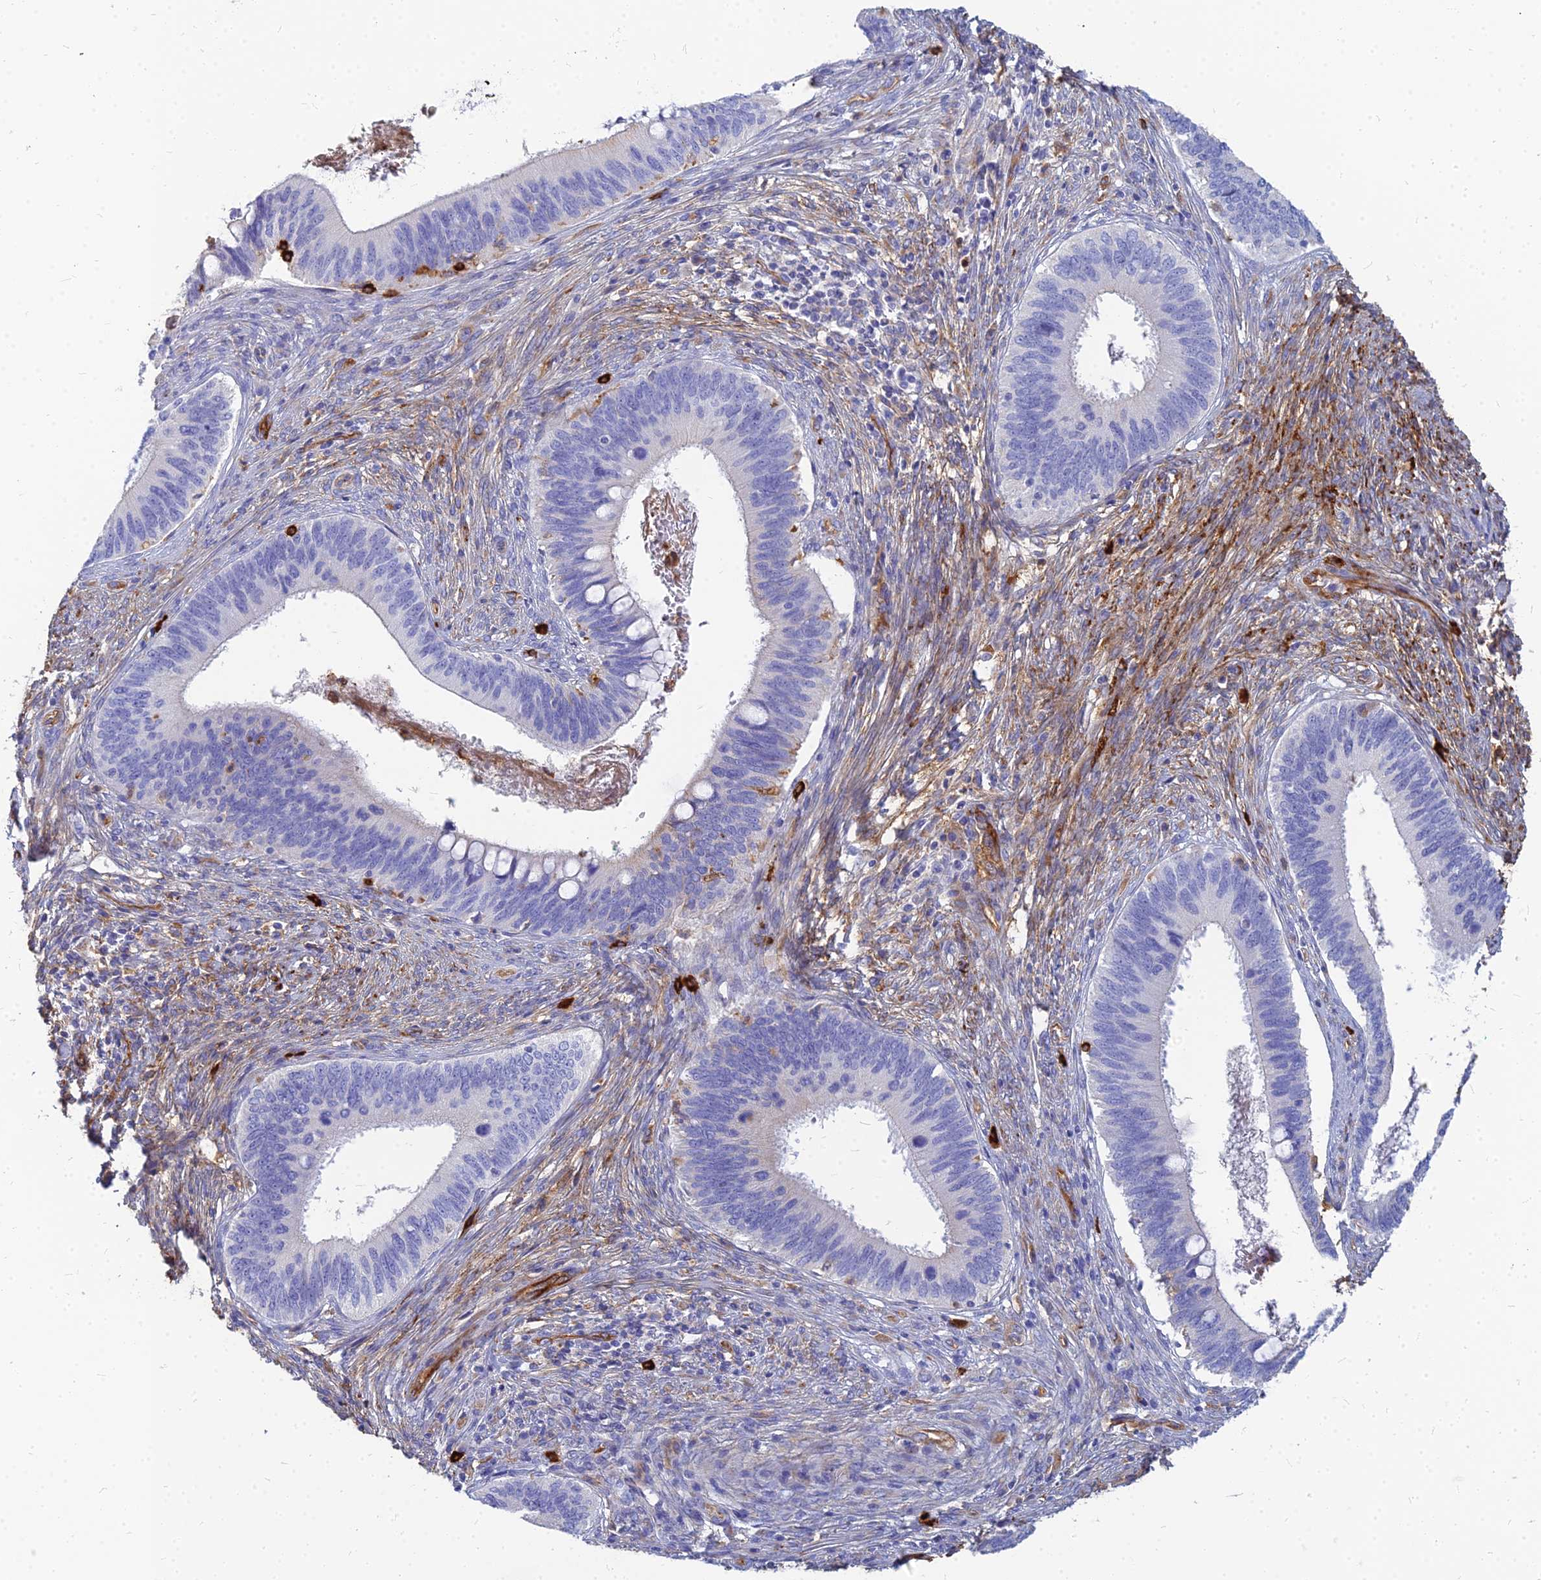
{"staining": {"intensity": "negative", "quantity": "none", "location": "none"}, "tissue": "cervical cancer", "cell_type": "Tumor cells", "image_type": "cancer", "snomed": [{"axis": "morphology", "description": "Adenocarcinoma, NOS"}, {"axis": "topography", "description": "Cervix"}], "caption": "Tumor cells are negative for brown protein staining in cervical cancer. Nuclei are stained in blue.", "gene": "VAT1", "patient": {"sex": "female", "age": 42}}